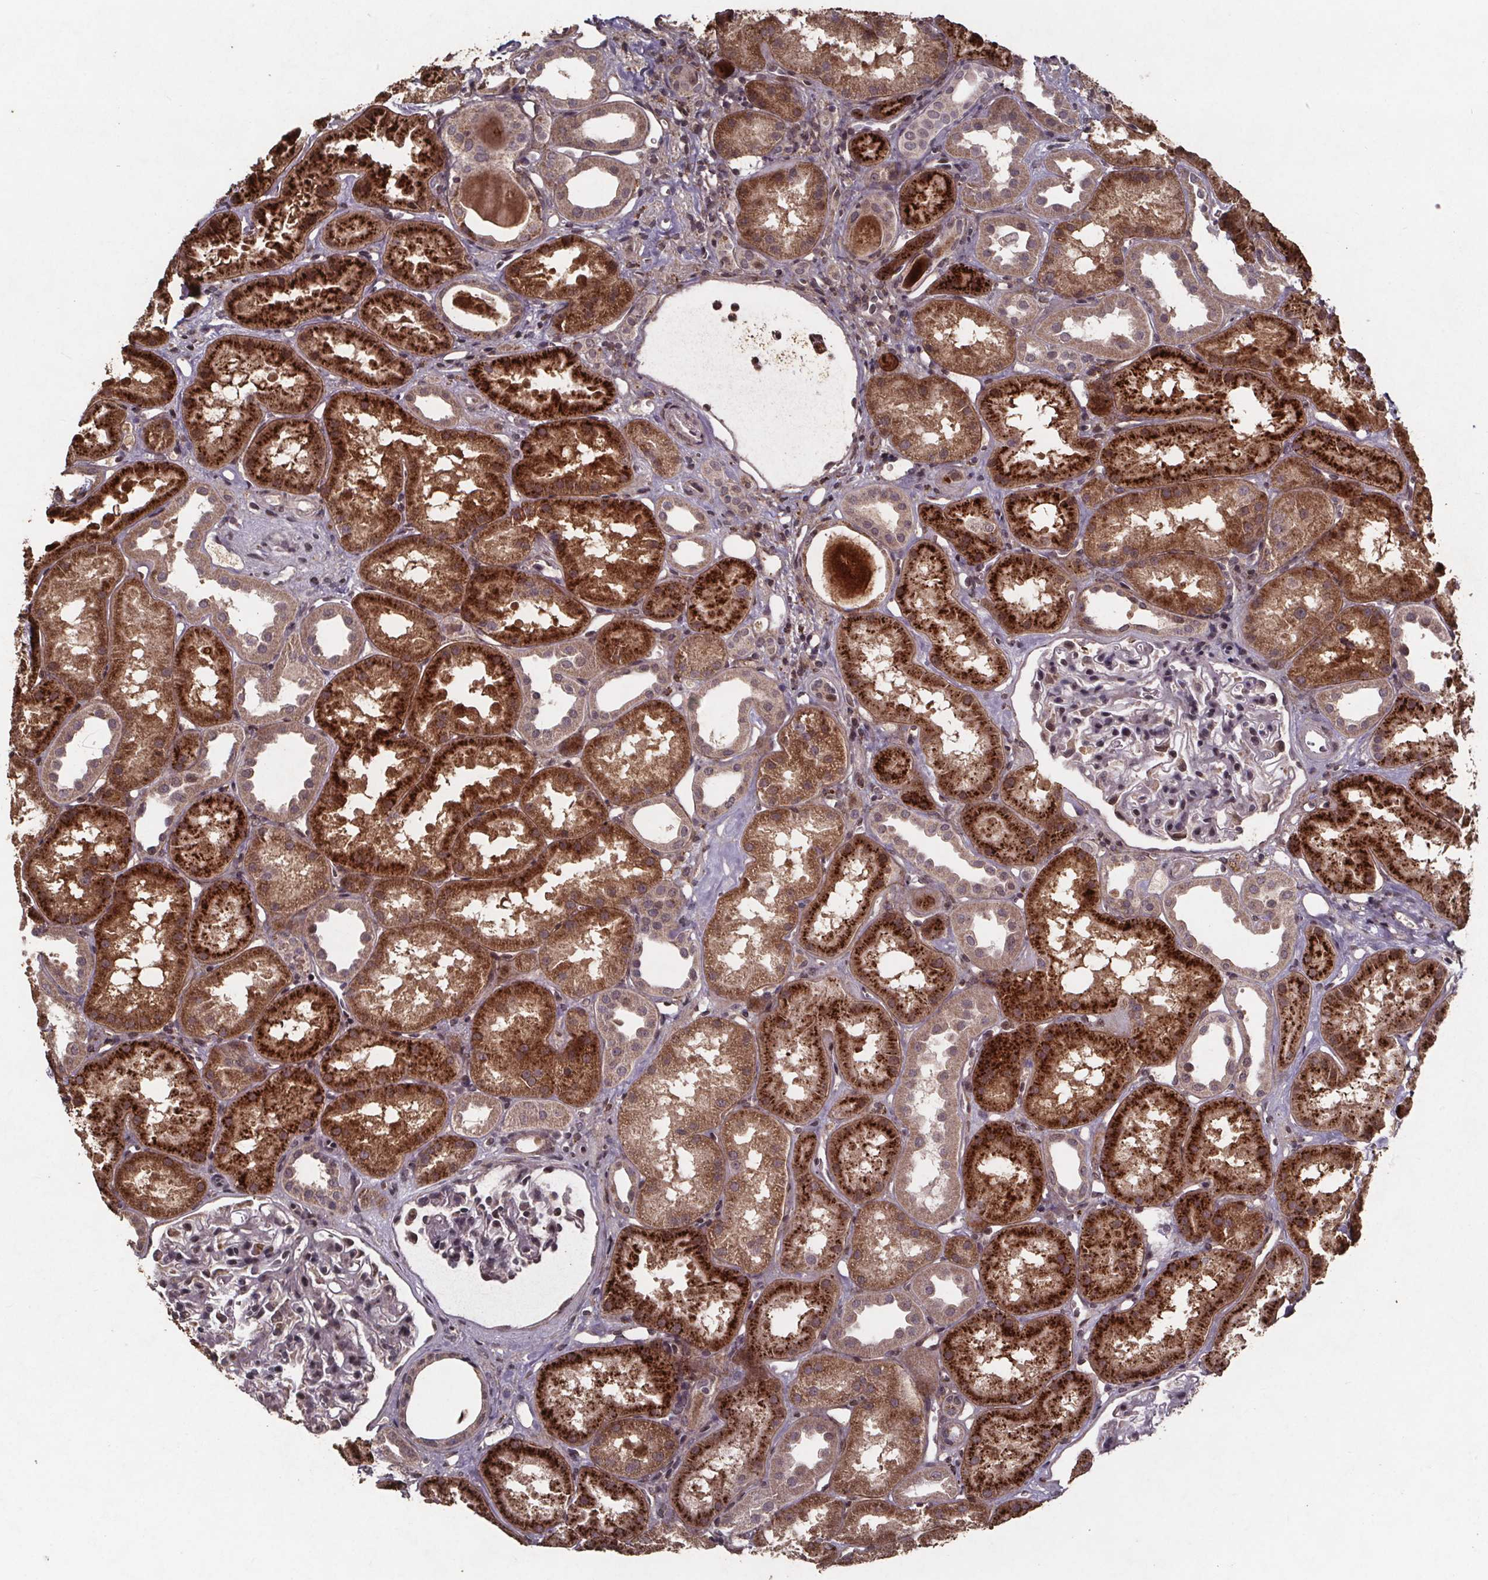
{"staining": {"intensity": "weak", "quantity": "<25%", "location": "cytoplasmic/membranous,nuclear"}, "tissue": "kidney", "cell_type": "Cells in glomeruli", "image_type": "normal", "snomed": [{"axis": "morphology", "description": "Normal tissue, NOS"}, {"axis": "topography", "description": "Kidney"}], "caption": "A high-resolution image shows immunohistochemistry (IHC) staining of unremarkable kidney, which shows no significant expression in cells in glomeruli.", "gene": "GPX3", "patient": {"sex": "male", "age": 61}}